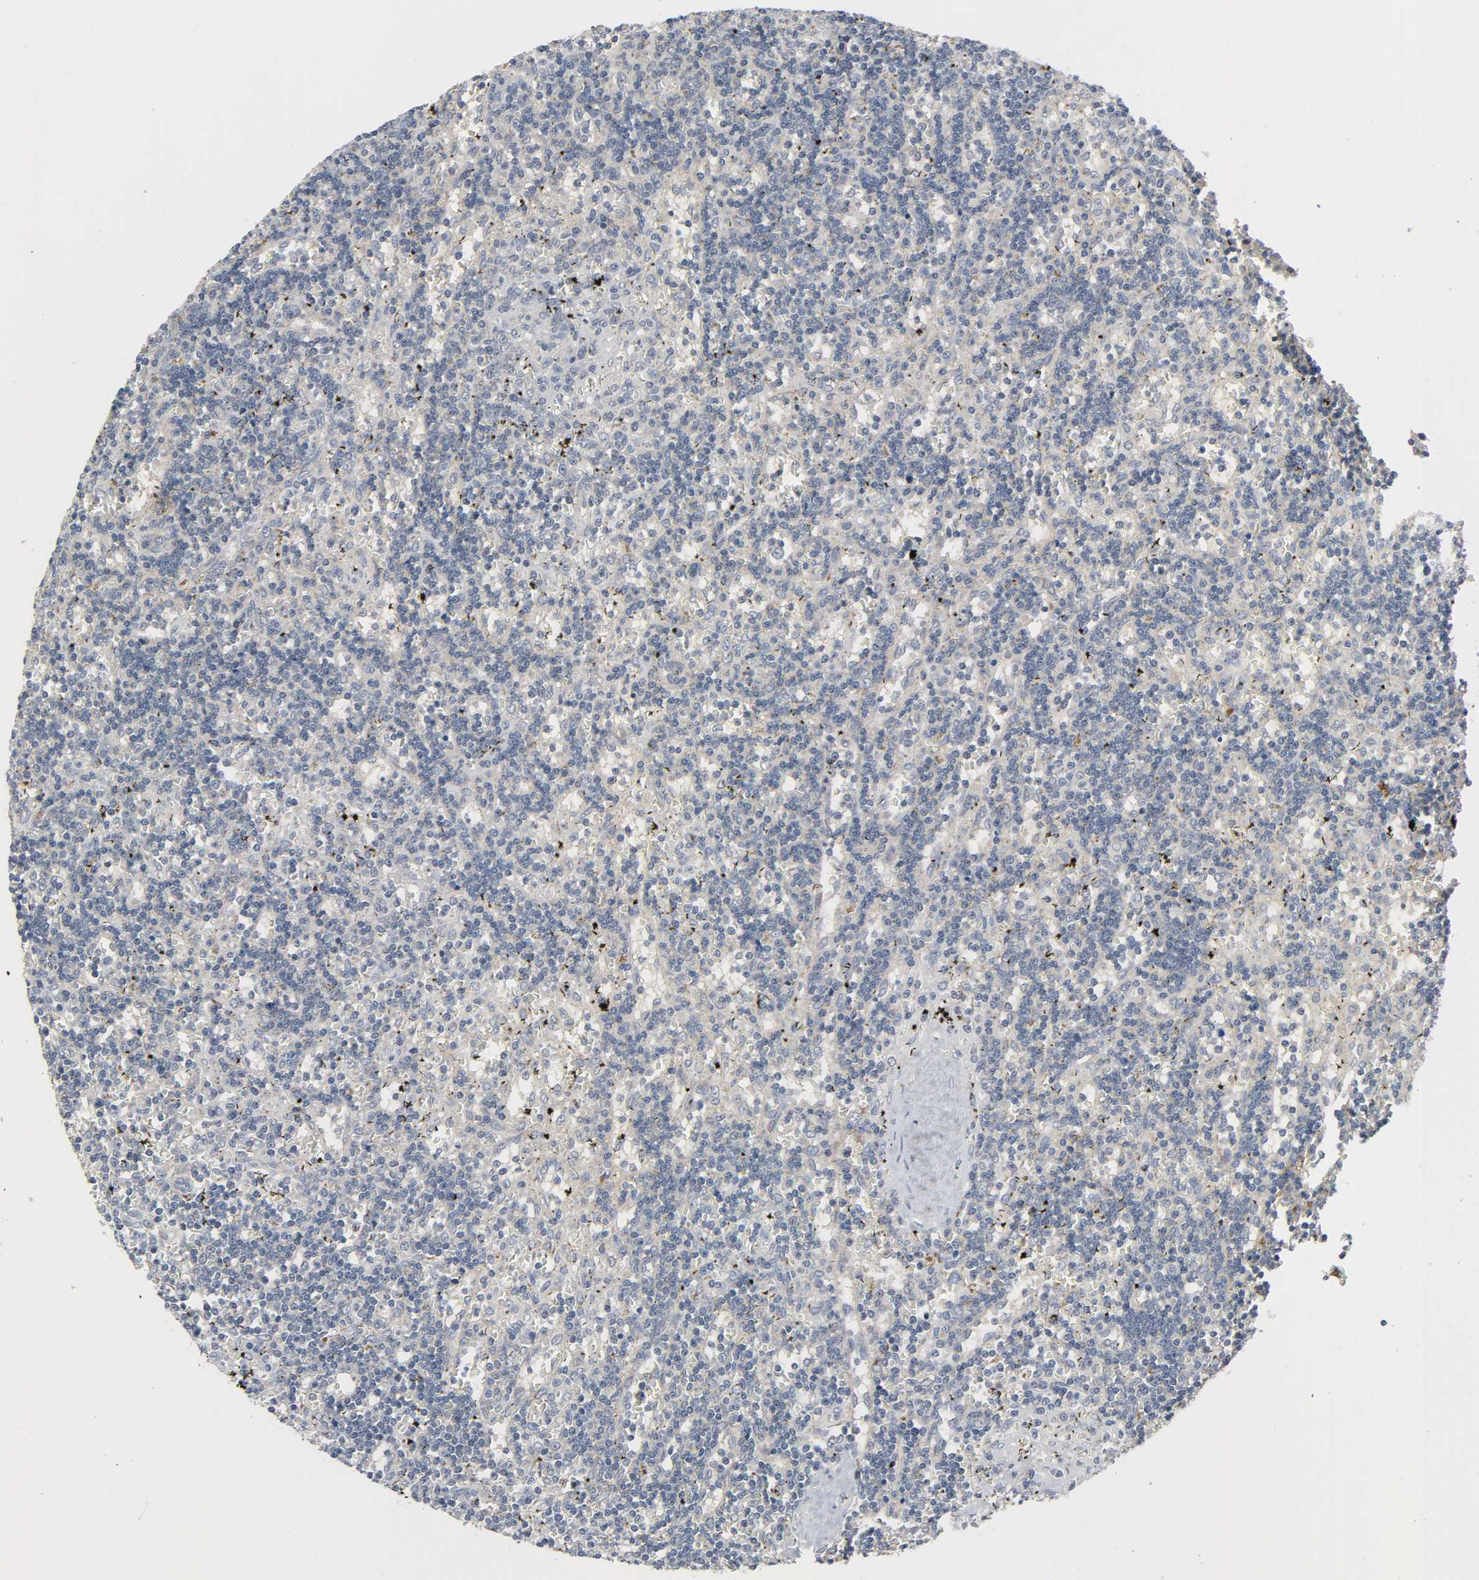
{"staining": {"intensity": "weak", "quantity": "25%-75%", "location": "cytoplasmic/membranous"}, "tissue": "lymphoma", "cell_type": "Tumor cells", "image_type": "cancer", "snomed": [{"axis": "morphology", "description": "Malignant lymphoma, non-Hodgkin's type, Low grade"}, {"axis": "topography", "description": "Spleen"}], "caption": "Protein expression analysis of low-grade malignant lymphoma, non-Hodgkin's type reveals weak cytoplasmic/membranous expression in approximately 25%-75% of tumor cells.", "gene": "CLIP1", "patient": {"sex": "male", "age": 60}}